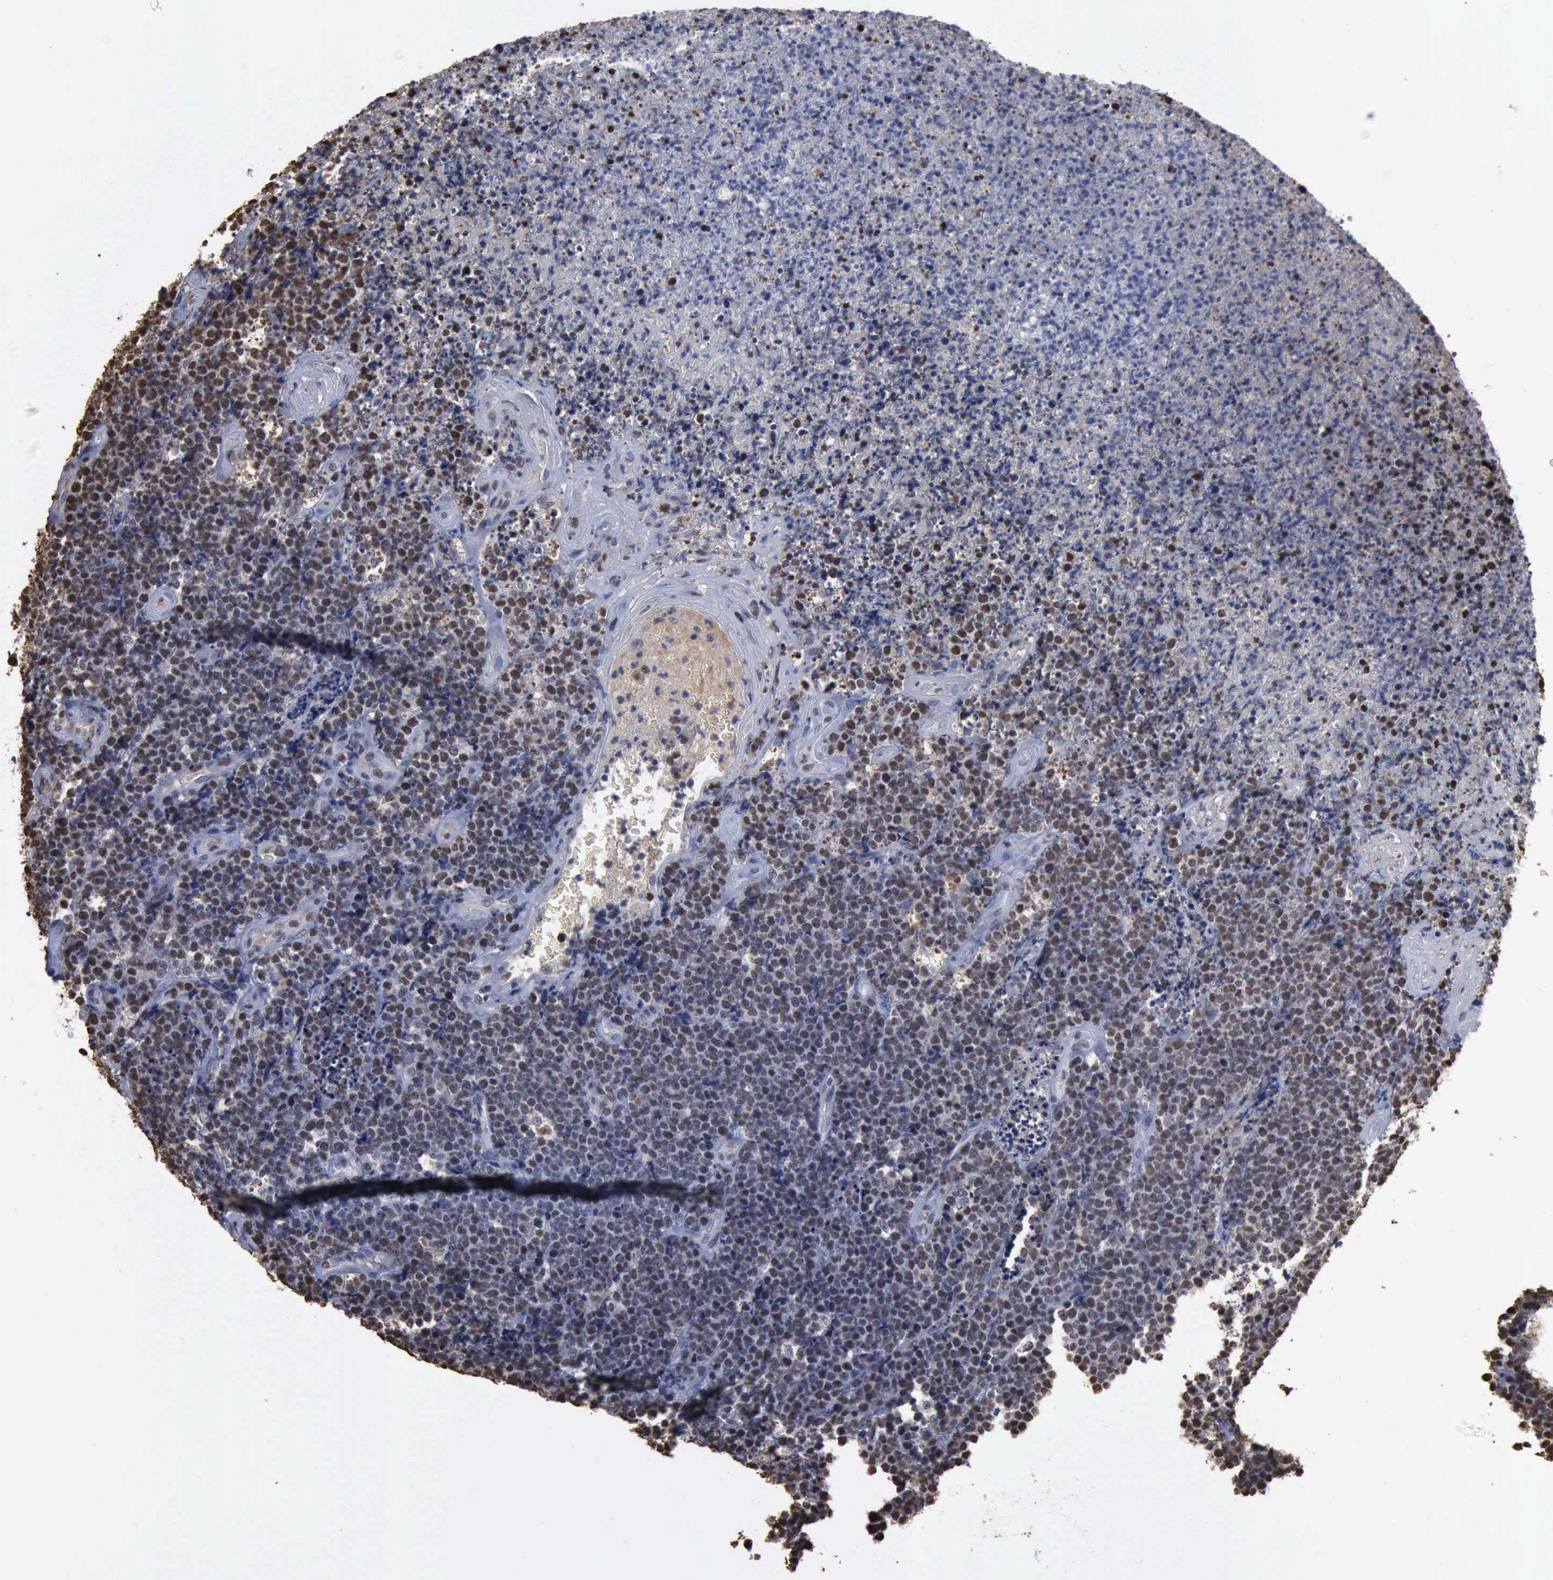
{"staining": {"intensity": "moderate", "quantity": ">75%", "location": "nuclear"}, "tissue": "lymphoma", "cell_type": "Tumor cells", "image_type": "cancer", "snomed": [{"axis": "morphology", "description": "Malignant lymphoma, non-Hodgkin's type, High grade"}, {"axis": "topography", "description": "Small intestine"}, {"axis": "topography", "description": "Colon"}], "caption": "High-grade malignant lymphoma, non-Hodgkin's type stained with IHC demonstrates moderate nuclear staining in about >75% of tumor cells.", "gene": "PCNA", "patient": {"sex": "male", "age": 8}}